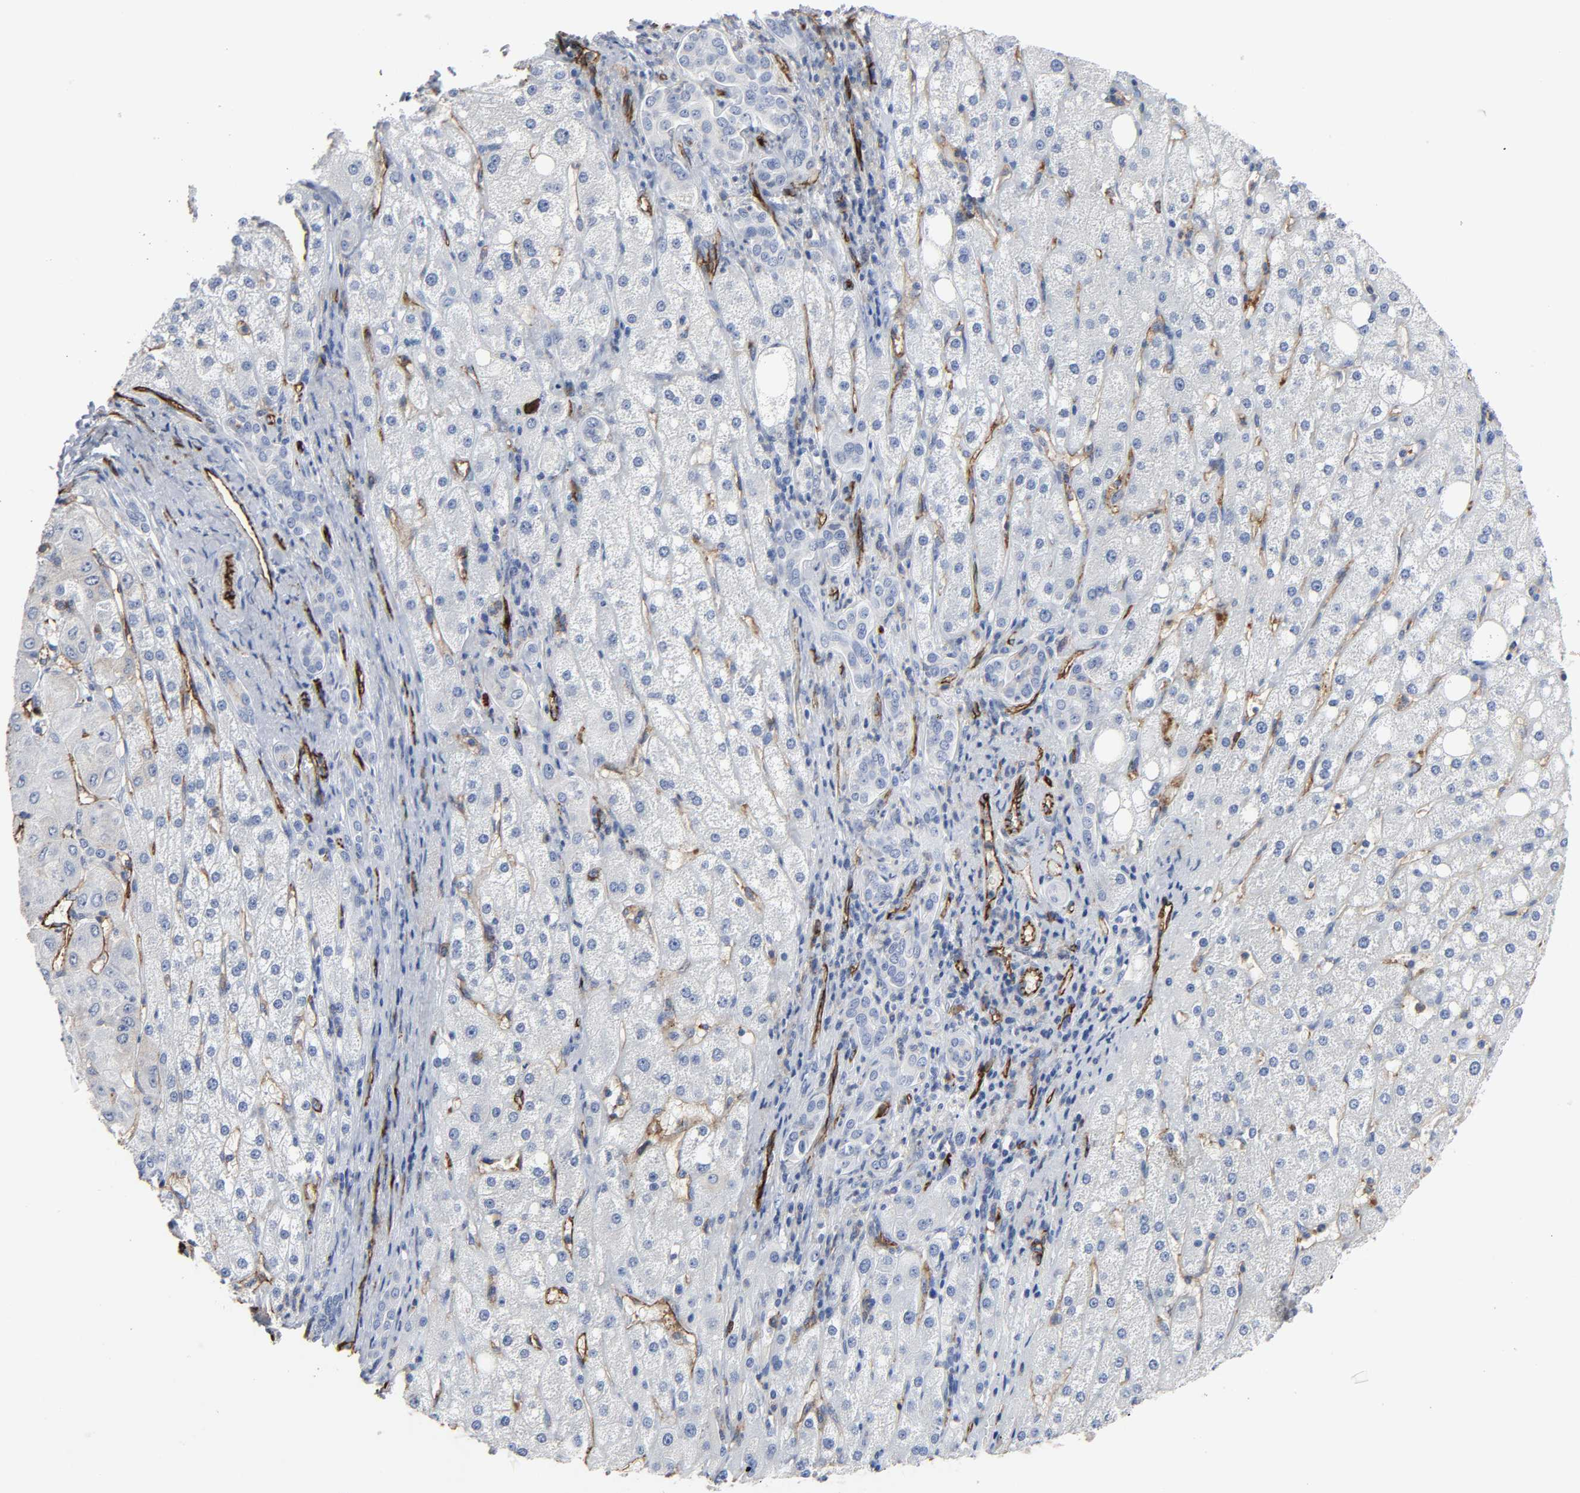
{"staining": {"intensity": "negative", "quantity": "none", "location": "none"}, "tissue": "liver cancer", "cell_type": "Tumor cells", "image_type": "cancer", "snomed": [{"axis": "morphology", "description": "Carcinoma, Hepatocellular, NOS"}, {"axis": "topography", "description": "Liver"}], "caption": "High power microscopy image of an immunohistochemistry (IHC) histopathology image of liver cancer (hepatocellular carcinoma), revealing no significant expression in tumor cells.", "gene": "PECAM1", "patient": {"sex": "male", "age": 80}}